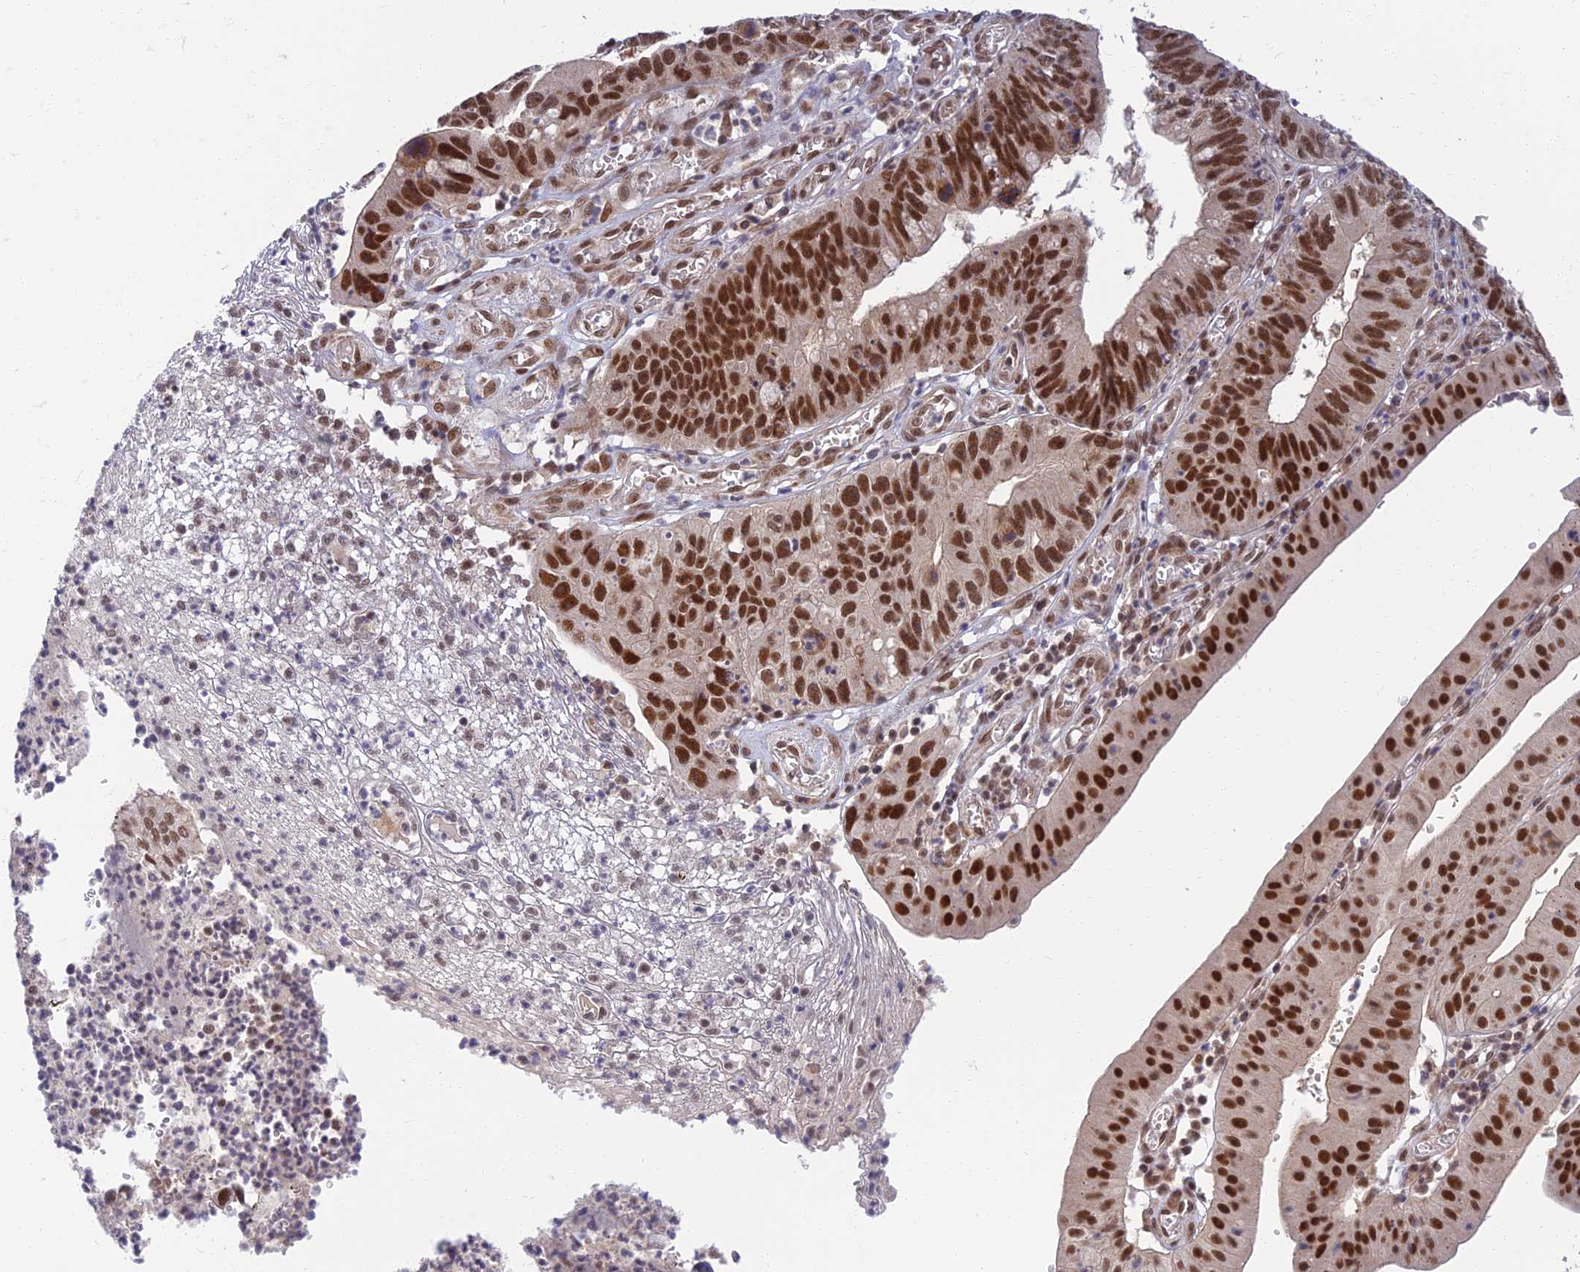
{"staining": {"intensity": "strong", "quantity": ">75%", "location": "nuclear"}, "tissue": "stomach cancer", "cell_type": "Tumor cells", "image_type": "cancer", "snomed": [{"axis": "morphology", "description": "Adenocarcinoma, NOS"}, {"axis": "topography", "description": "Stomach"}], "caption": "DAB (3,3'-diaminobenzidine) immunohistochemical staining of adenocarcinoma (stomach) shows strong nuclear protein staining in approximately >75% of tumor cells.", "gene": "TCEA2", "patient": {"sex": "male", "age": 59}}